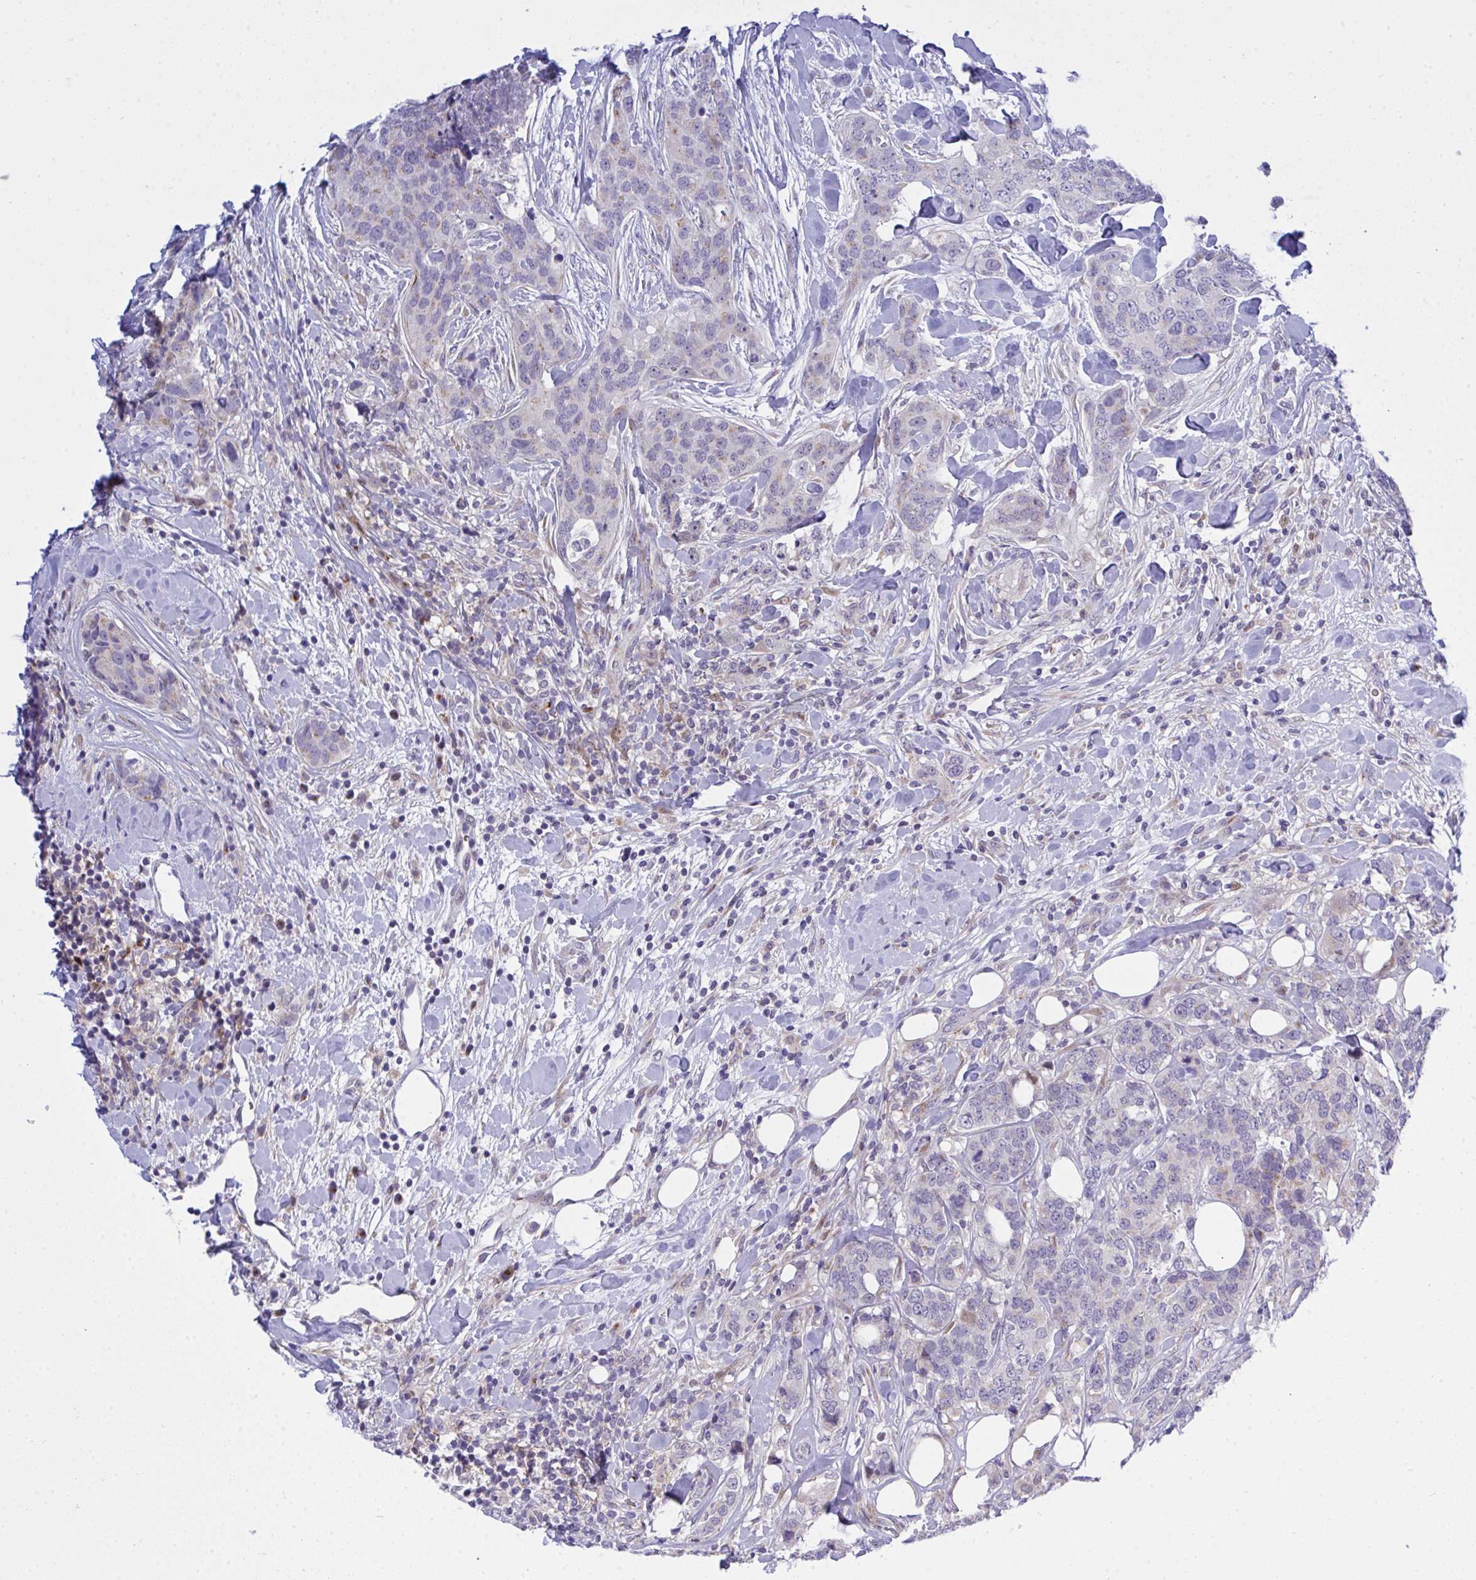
{"staining": {"intensity": "moderate", "quantity": "<25%", "location": "cytoplasmic/membranous"}, "tissue": "breast cancer", "cell_type": "Tumor cells", "image_type": "cancer", "snomed": [{"axis": "morphology", "description": "Lobular carcinoma"}, {"axis": "topography", "description": "Breast"}], "caption": "Breast cancer (lobular carcinoma) was stained to show a protein in brown. There is low levels of moderate cytoplasmic/membranous expression in approximately <25% of tumor cells.", "gene": "ZNF554", "patient": {"sex": "female", "age": 59}}